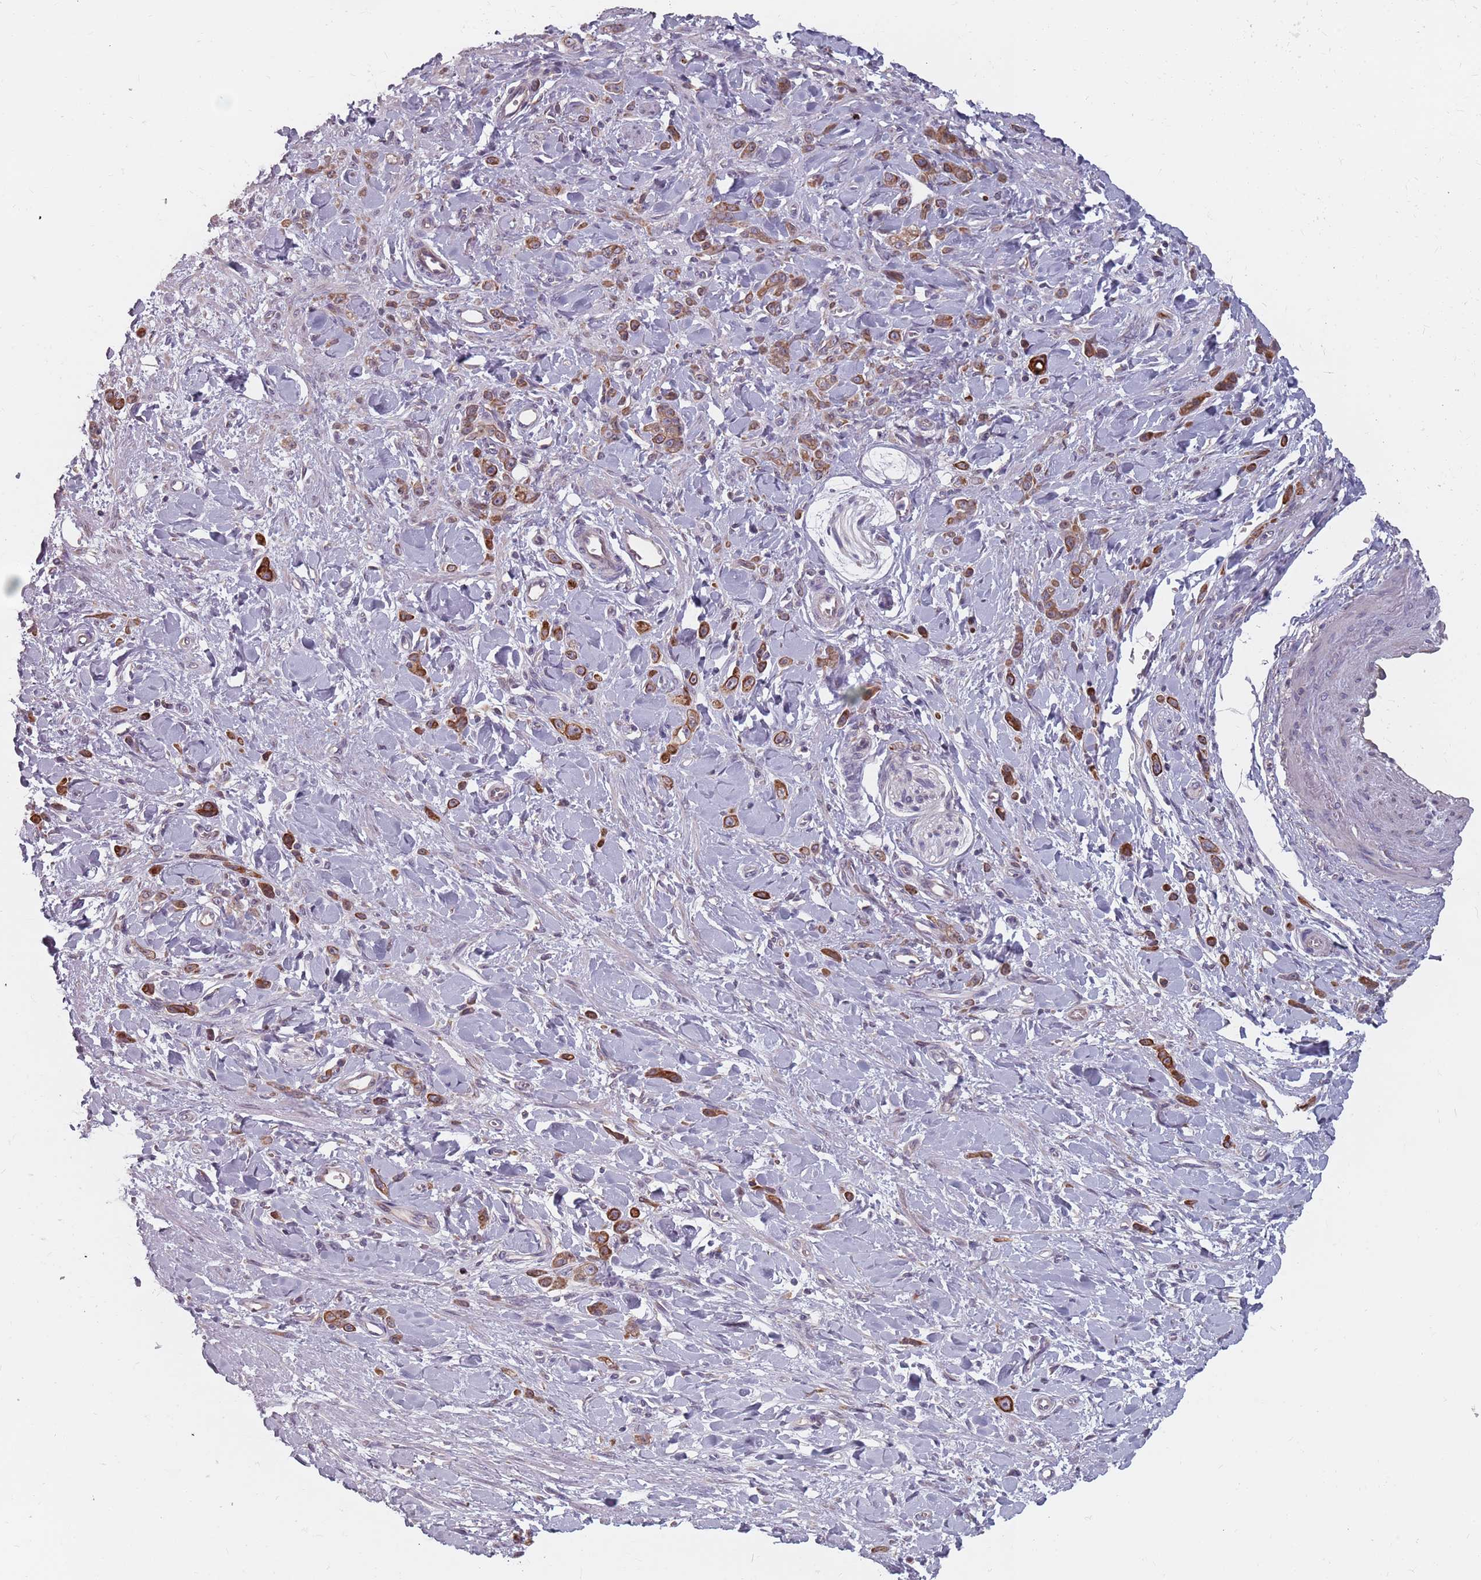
{"staining": {"intensity": "strong", "quantity": ">75%", "location": "cytoplasmic/membranous"}, "tissue": "stomach cancer", "cell_type": "Tumor cells", "image_type": "cancer", "snomed": [{"axis": "morphology", "description": "Normal tissue, NOS"}, {"axis": "morphology", "description": "Adenocarcinoma, NOS"}, {"axis": "topography", "description": "Stomach"}], "caption": "This is an image of immunohistochemistry staining of stomach adenocarcinoma, which shows strong staining in the cytoplasmic/membranous of tumor cells.", "gene": "ADAL", "patient": {"sex": "male", "age": 82}}